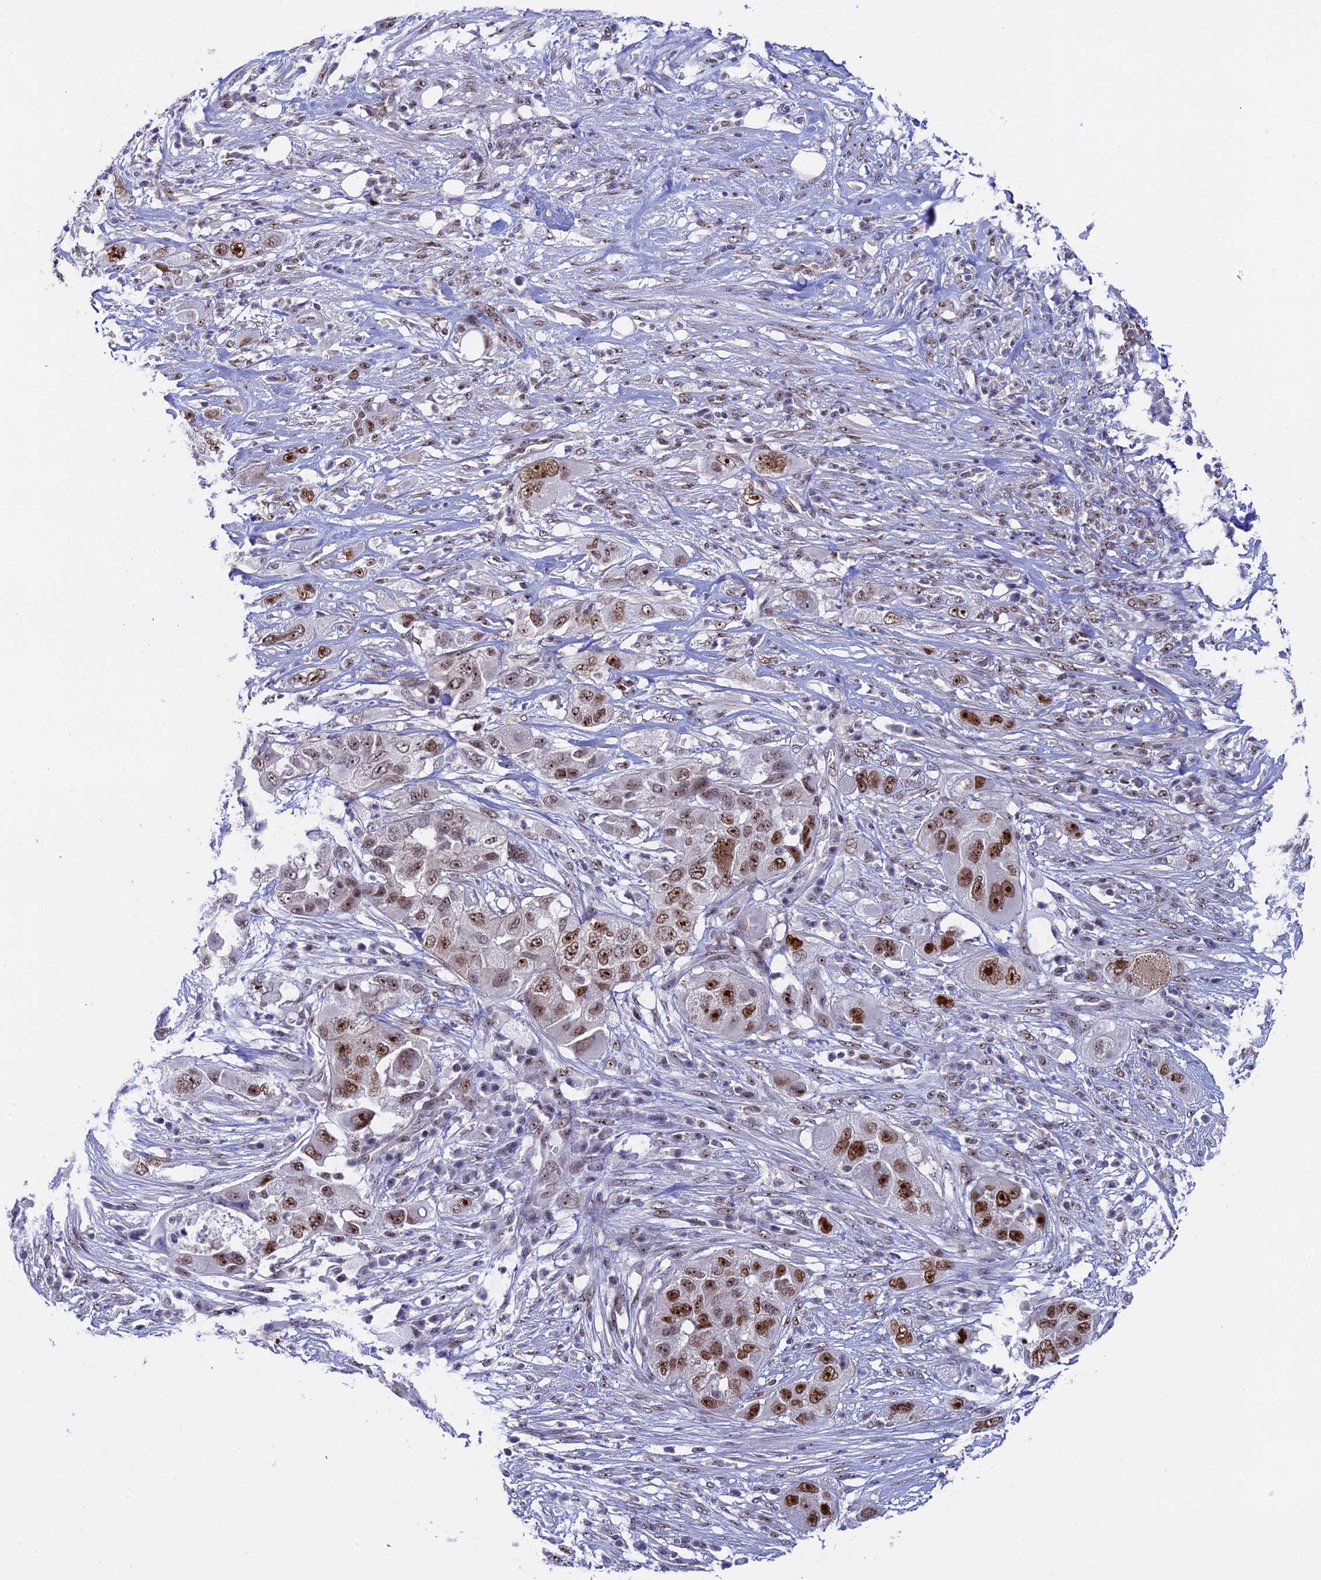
{"staining": {"intensity": "moderate", "quantity": ">75%", "location": "nuclear"}, "tissue": "pancreatic cancer", "cell_type": "Tumor cells", "image_type": "cancer", "snomed": [{"axis": "morphology", "description": "Adenocarcinoma, NOS"}, {"axis": "topography", "description": "Pancreas"}], "caption": "Immunohistochemistry (IHC) histopathology image of neoplastic tissue: pancreatic cancer stained using IHC demonstrates medium levels of moderate protein expression localized specifically in the nuclear of tumor cells, appearing as a nuclear brown color.", "gene": "CCDC86", "patient": {"sex": "female", "age": 78}}